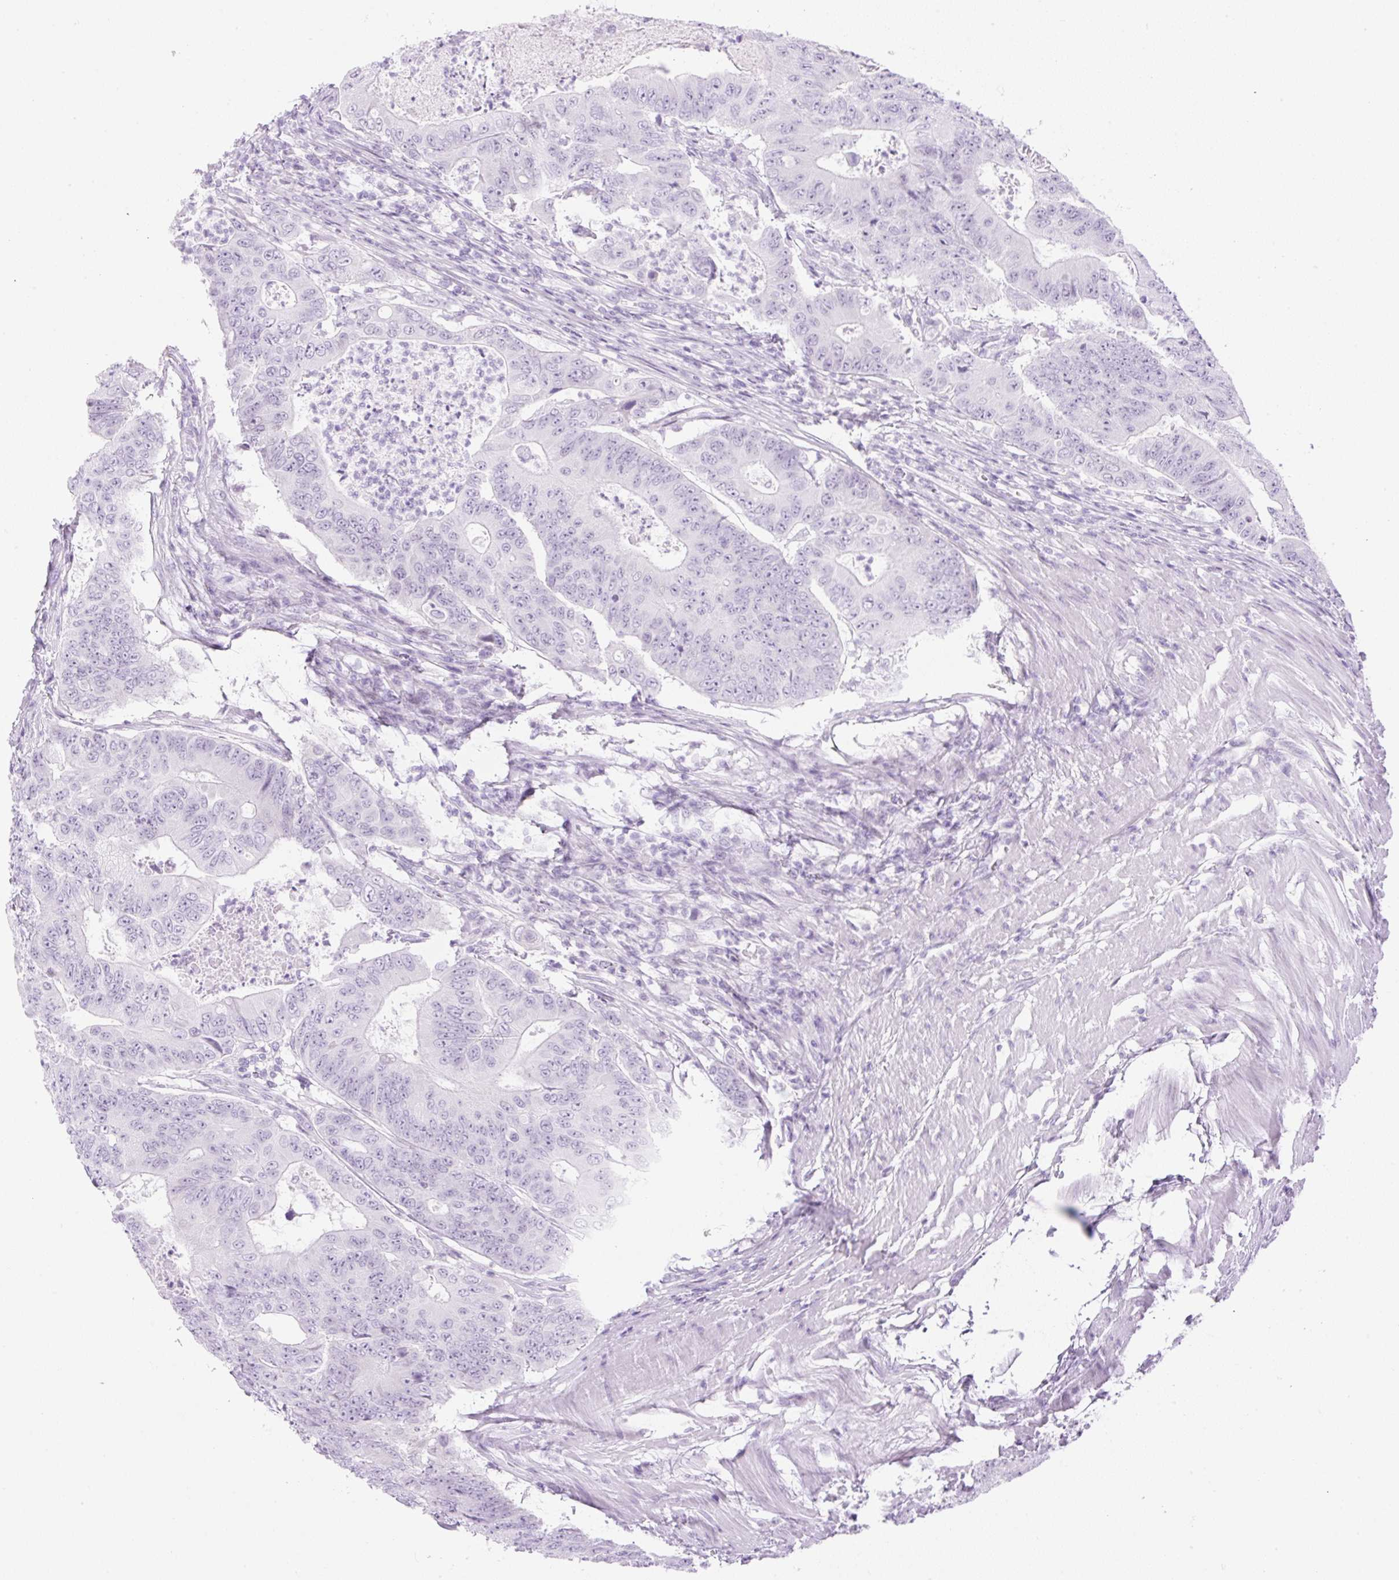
{"staining": {"intensity": "negative", "quantity": "none", "location": "none"}, "tissue": "colorectal cancer", "cell_type": "Tumor cells", "image_type": "cancer", "snomed": [{"axis": "morphology", "description": "Adenocarcinoma, NOS"}, {"axis": "topography", "description": "Colon"}], "caption": "A photomicrograph of colorectal cancer (adenocarcinoma) stained for a protein reveals no brown staining in tumor cells. The staining was performed using DAB (3,3'-diaminobenzidine) to visualize the protein expression in brown, while the nuclei were stained in blue with hematoxylin (Magnification: 20x).", "gene": "SPRR4", "patient": {"sex": "female", "age": 48}}